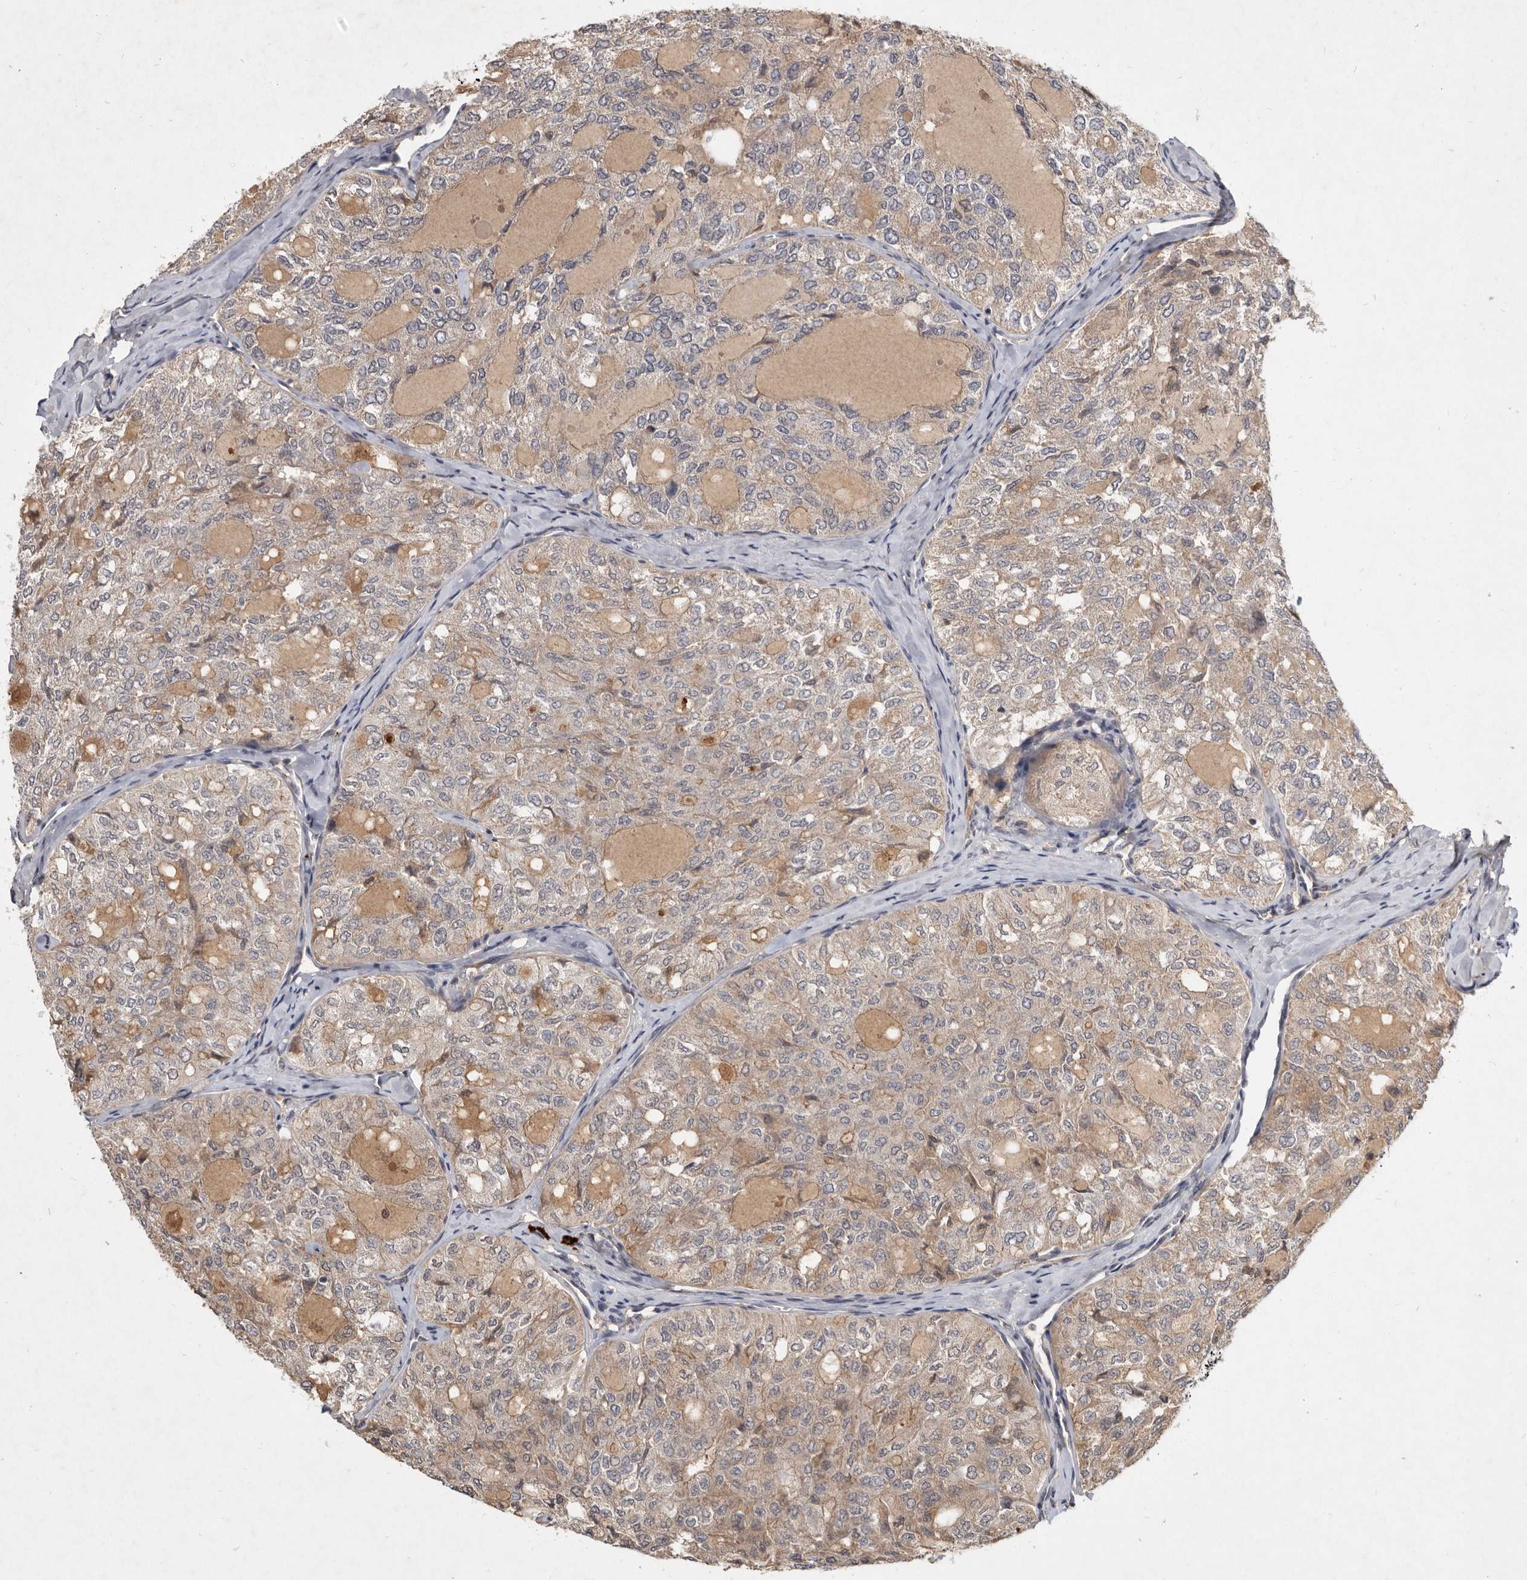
{"staining": {"intensity": "weak", "quantity": "<25%", "location": "cytoplasmic/membranous"}, "tissue": "thyroid cancer", "cell_type": "Tumor cells", "image_type": "cancer", "snomed": [{"axis": "morphology", "description": "Follicular adenoma carcinoma, NOS"}, {"axis": "topography", "description": "Thyroid gland"}], "caption": "This is a micrograph of immunohistochemistry staining of follicular adenoma carcinoma (thyroid), which shows no expression in tumor cells.", "gene": "DNAJC28", "patient": {"sex": "male", "age": 75}}